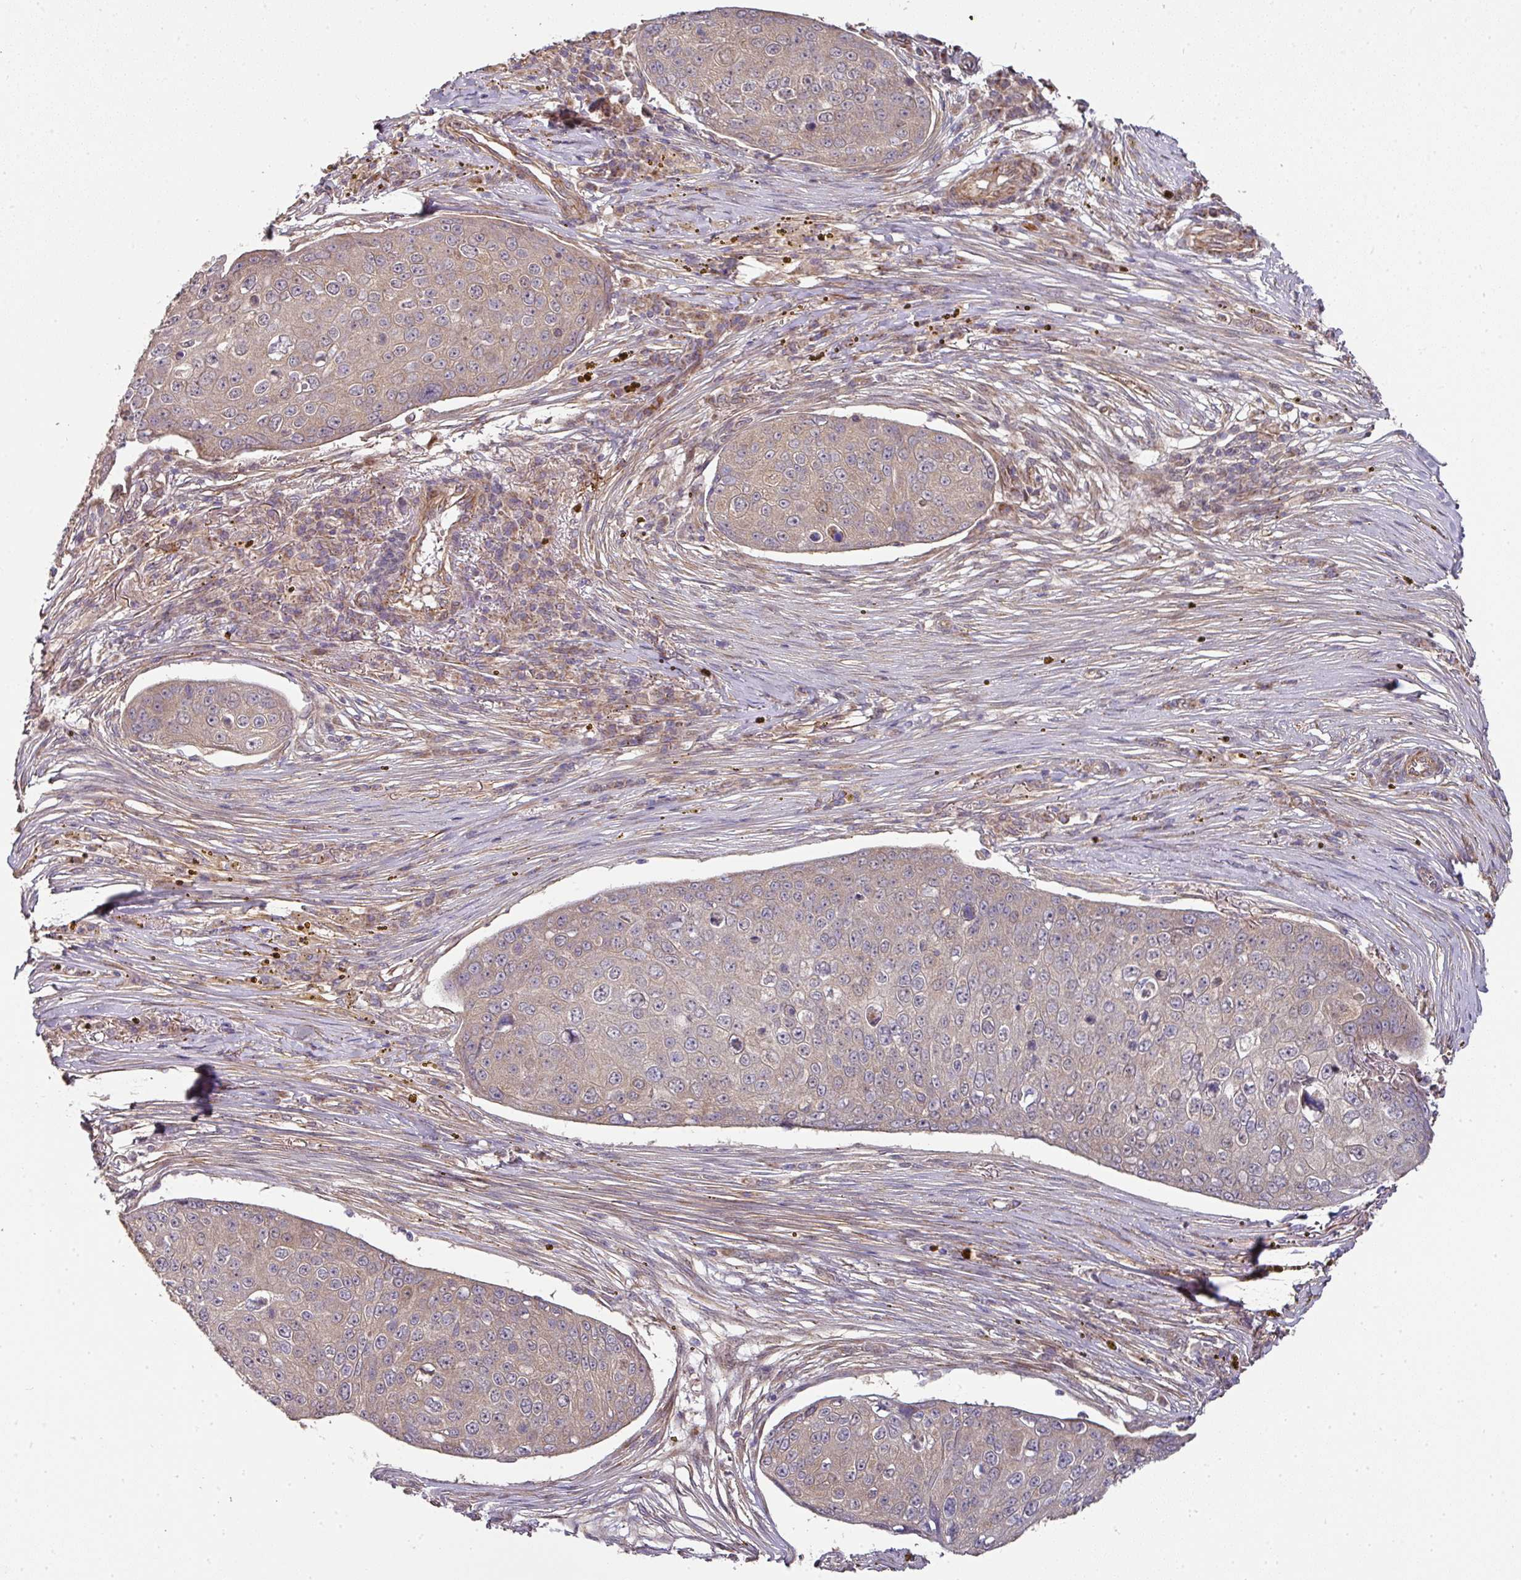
{"staining": {"intensity": "weak", "quantity": ">75%", "location": "cytoplasmic/membranous"}, "tissue": "skin cancer", "cell_type": "Tumor cells", "image_type": "cancer", "snomed": [{"axis": "morphology", "description": "Squamous cell carcinoma, NOS"}, {"axis": "topography", "description": "Skin"}], "caption": "DAB (3,3'-diaminobenzidine) immunohistochemical staining of skin cancer demonstrates weak cytoplasmic/membranous protein expression in about >75% of tumor cells.", "gene": "STK35", "patient": {"sex": "male", "age": 71}}